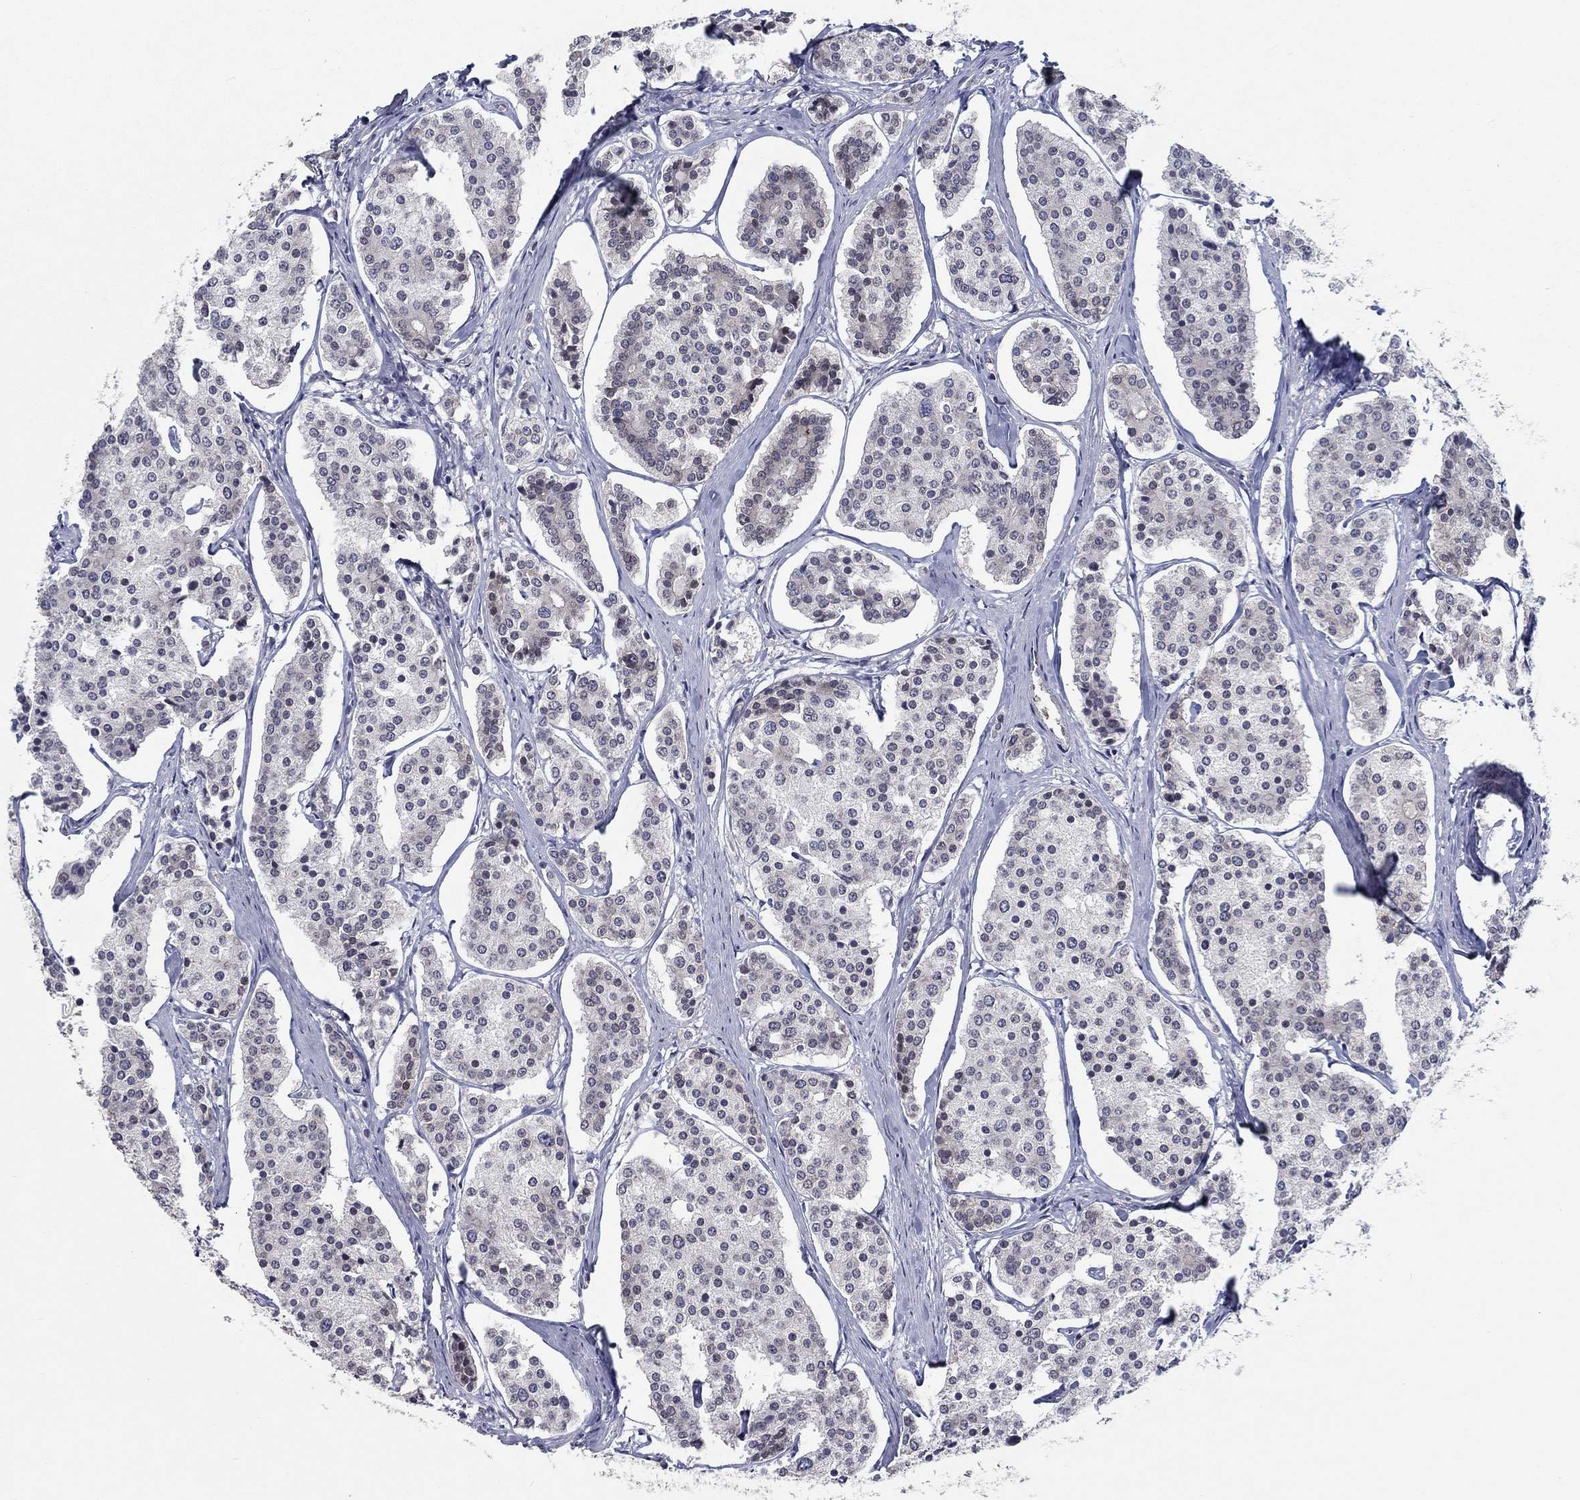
{"staining": {"intensity": "negative", "quantity": "none", "location": "none"}, "tissue": "carcinoid", "cell_type": "Tumor cells", "image_type": "cancer", "snomed": [{"axis": "morphology", "description": "Carcinoid, malignant, NOS"}, {"axis": "topography", "description": "Small intestine"}], "caption": "Immunohistochemistry micrograph of malignant carcinoid stained for a protein (brown), which reveals no staining in tumor cells.", "gene": "CETN3", "patient": {"sex": "female", "age": 65}}